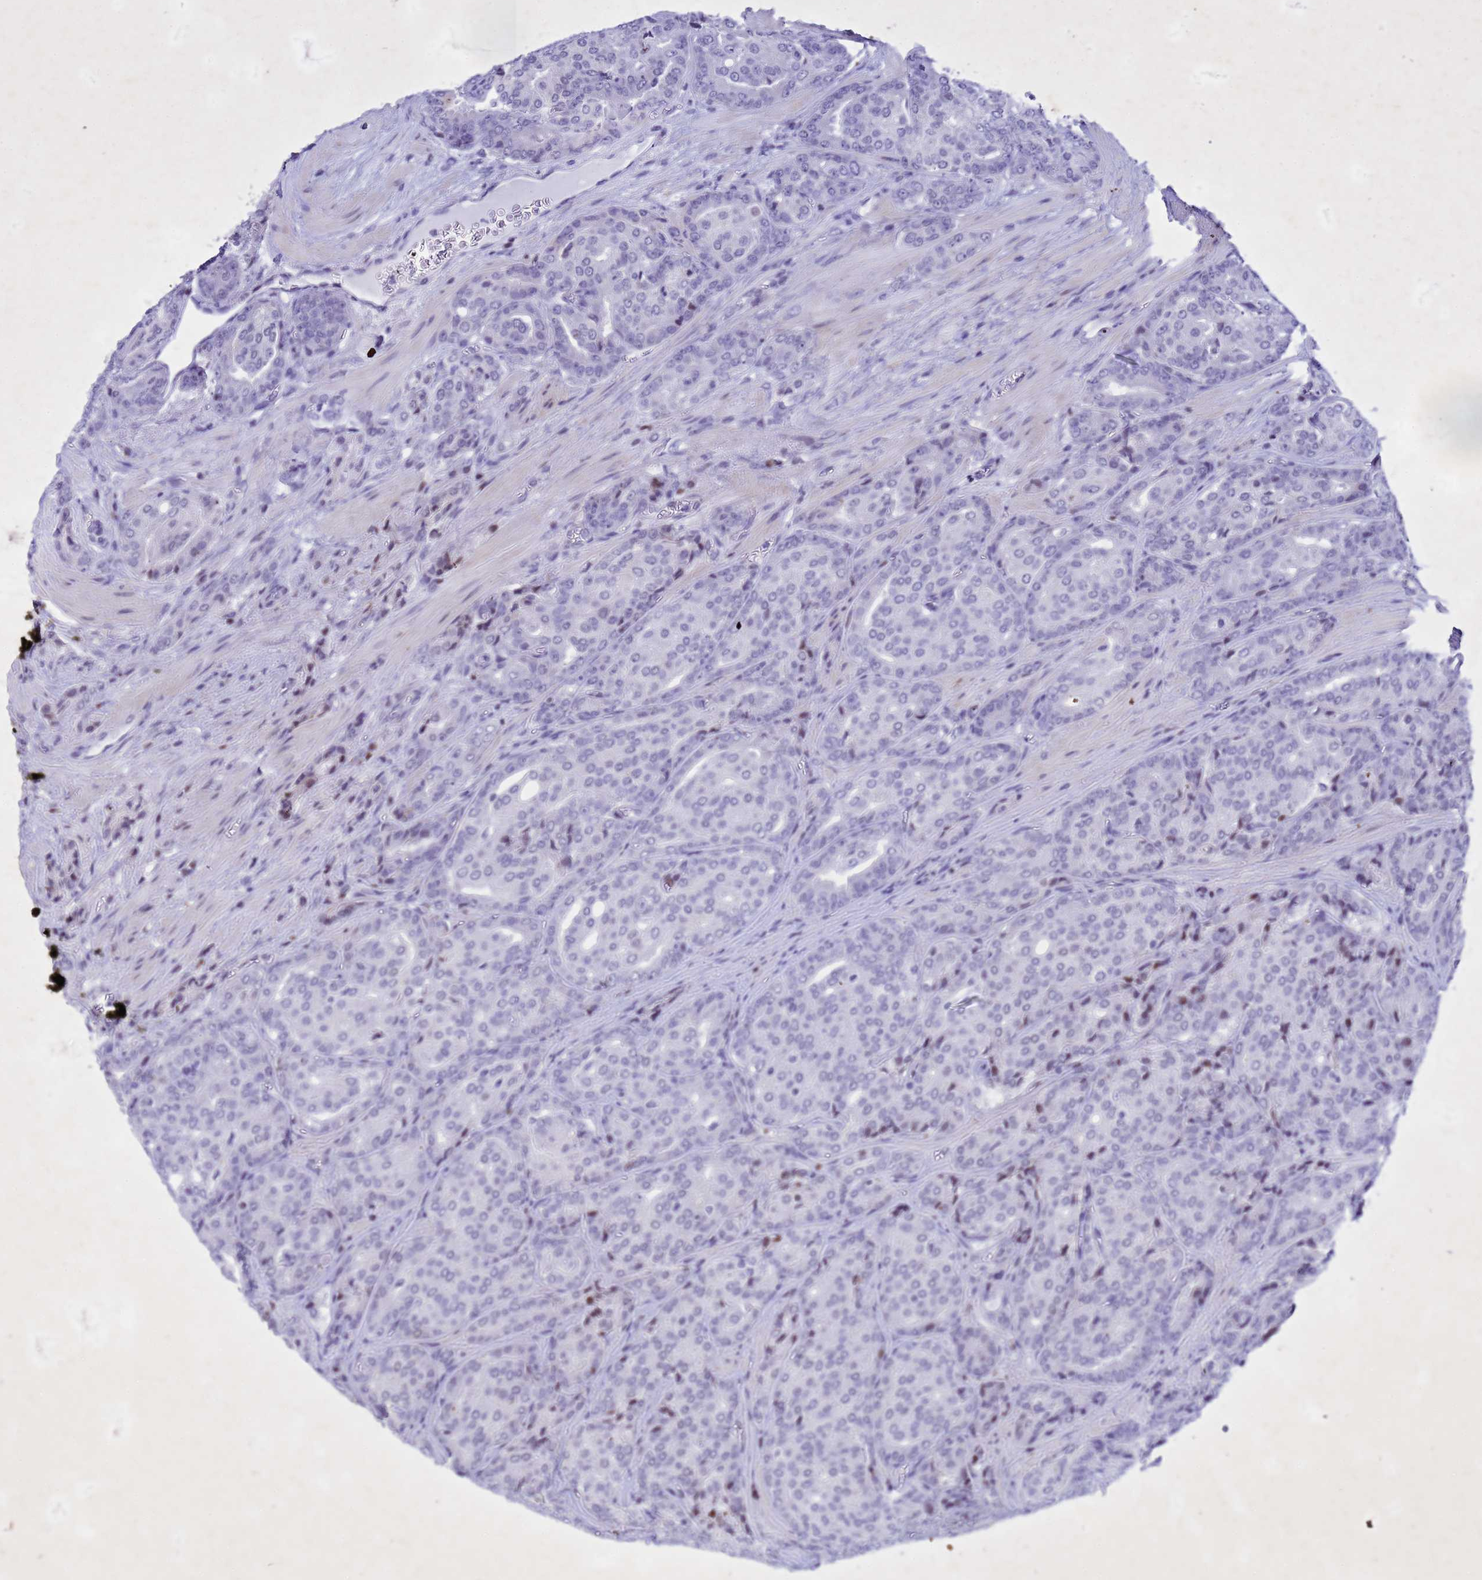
{"staining": {"intensity": "negative", "quantity": "none", "location": "none"}, "tissue": "prostate cancer", "cell_type": "Tumor cells", "image_type": "cancer", "snomed": [{"axis": "morphology", "description": "Adenocarcinoma, High grade"}, {"axis": "topography", "description": "Prostate"}], "caption": "Immunohistochemistry (IHC) of human prostate cancer (high-grade adenocarcinoma) exhibits no expression in tumor cells.", "gene": "COPS9", "patient": {"sex": "male", "age": 68}}